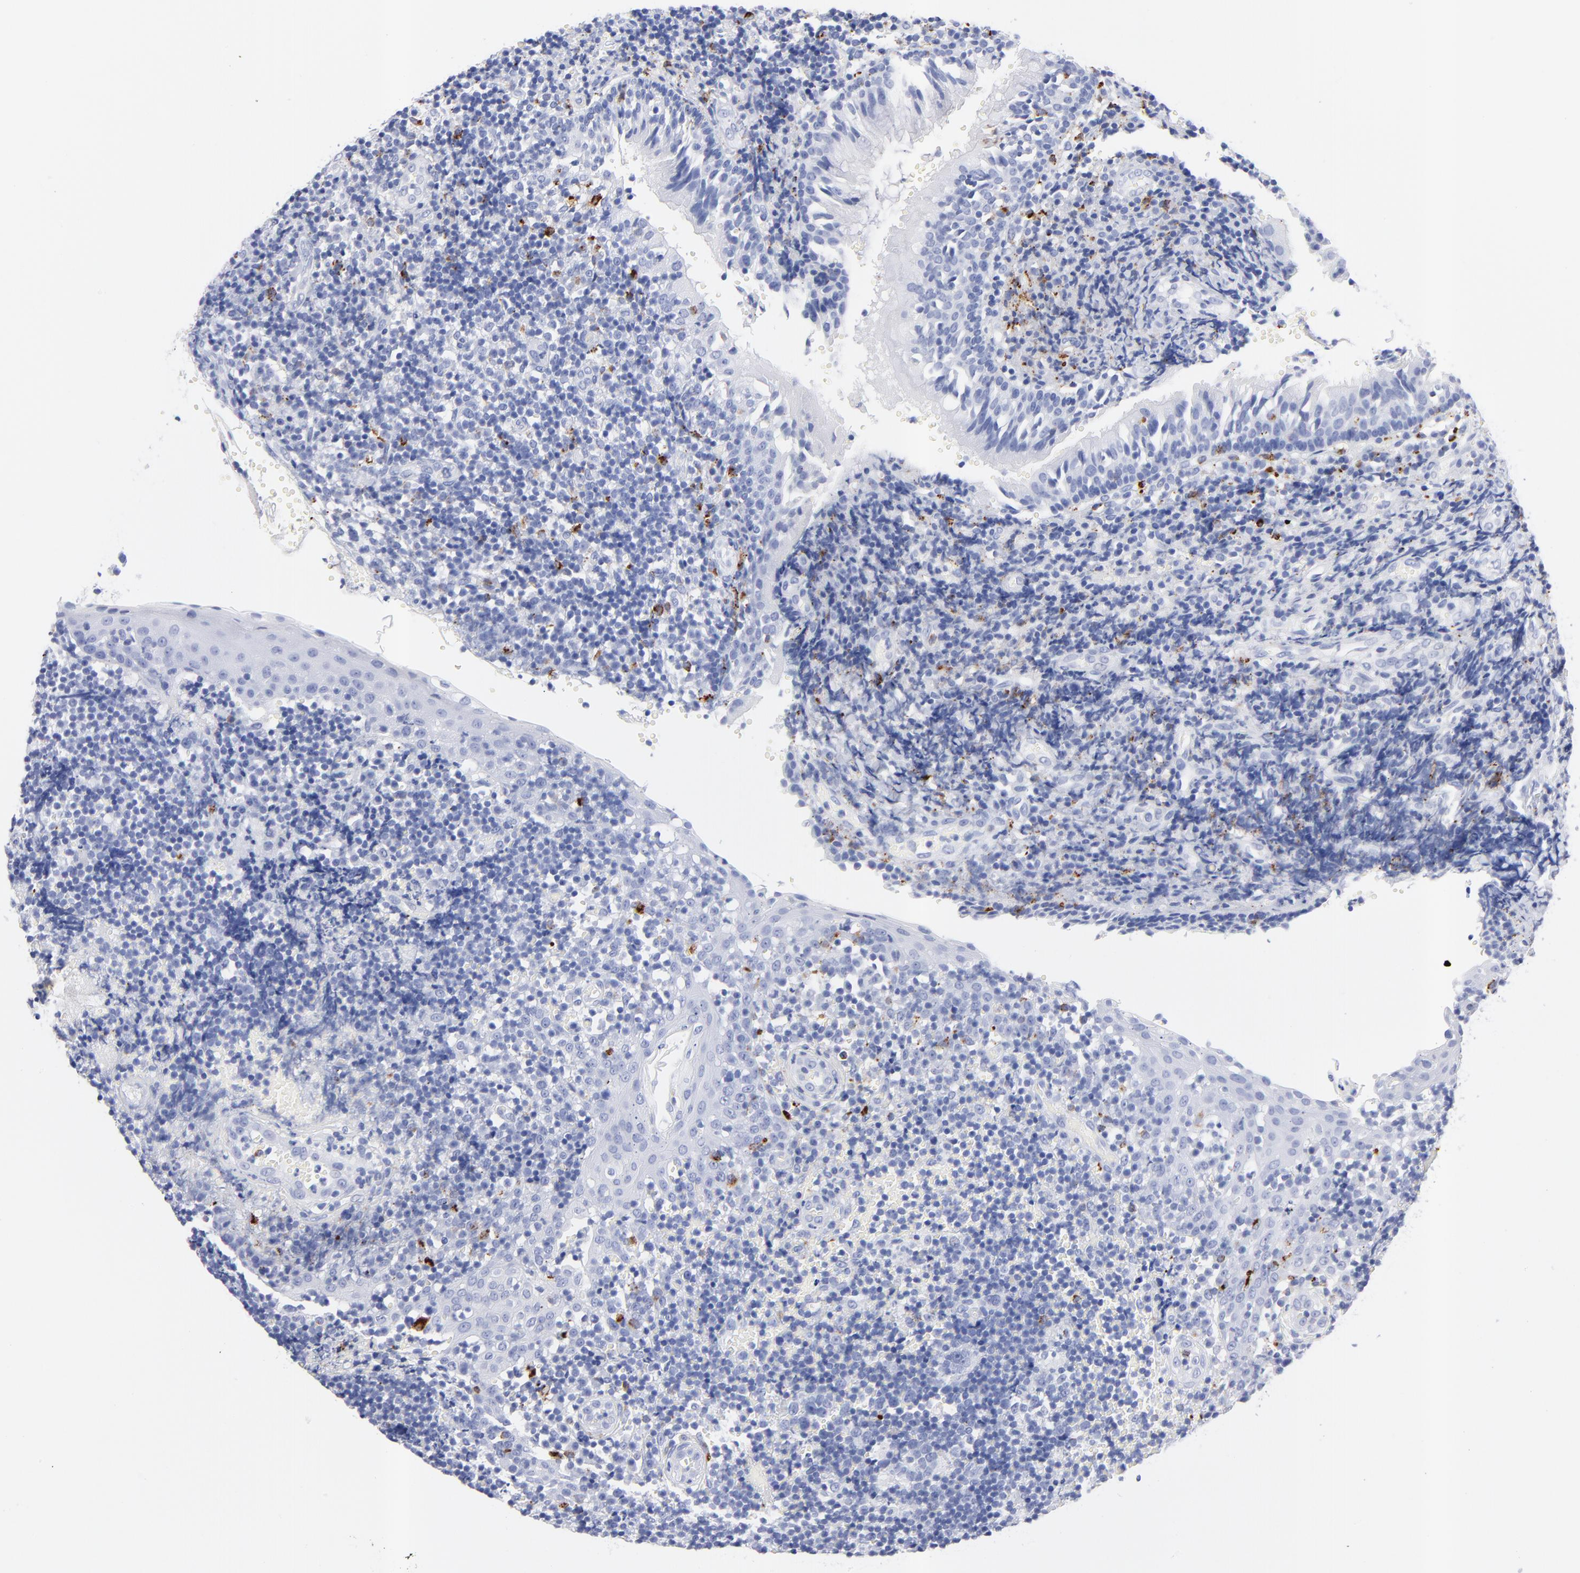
{"staining": {"intensity": "negative", "quantity": "none", "location": "none"}, "tissue": "tonsil", "cell_type": "Germinal center cells", "image_type": "normal", "snomed": [{"axis": "morphology", "description": "Normal tissue, NOS"}, {"axis": "topography", "description": "Tonsil"}], "caption": "A histopathology image of tonsil stained for a protein displays no brown staining in germinal center cells. (Immunohistochemistry (ihc), brightfield microscopy, high magnification).", "gene": "CPVL", "patient": {"sex": "female", "age": 40}}